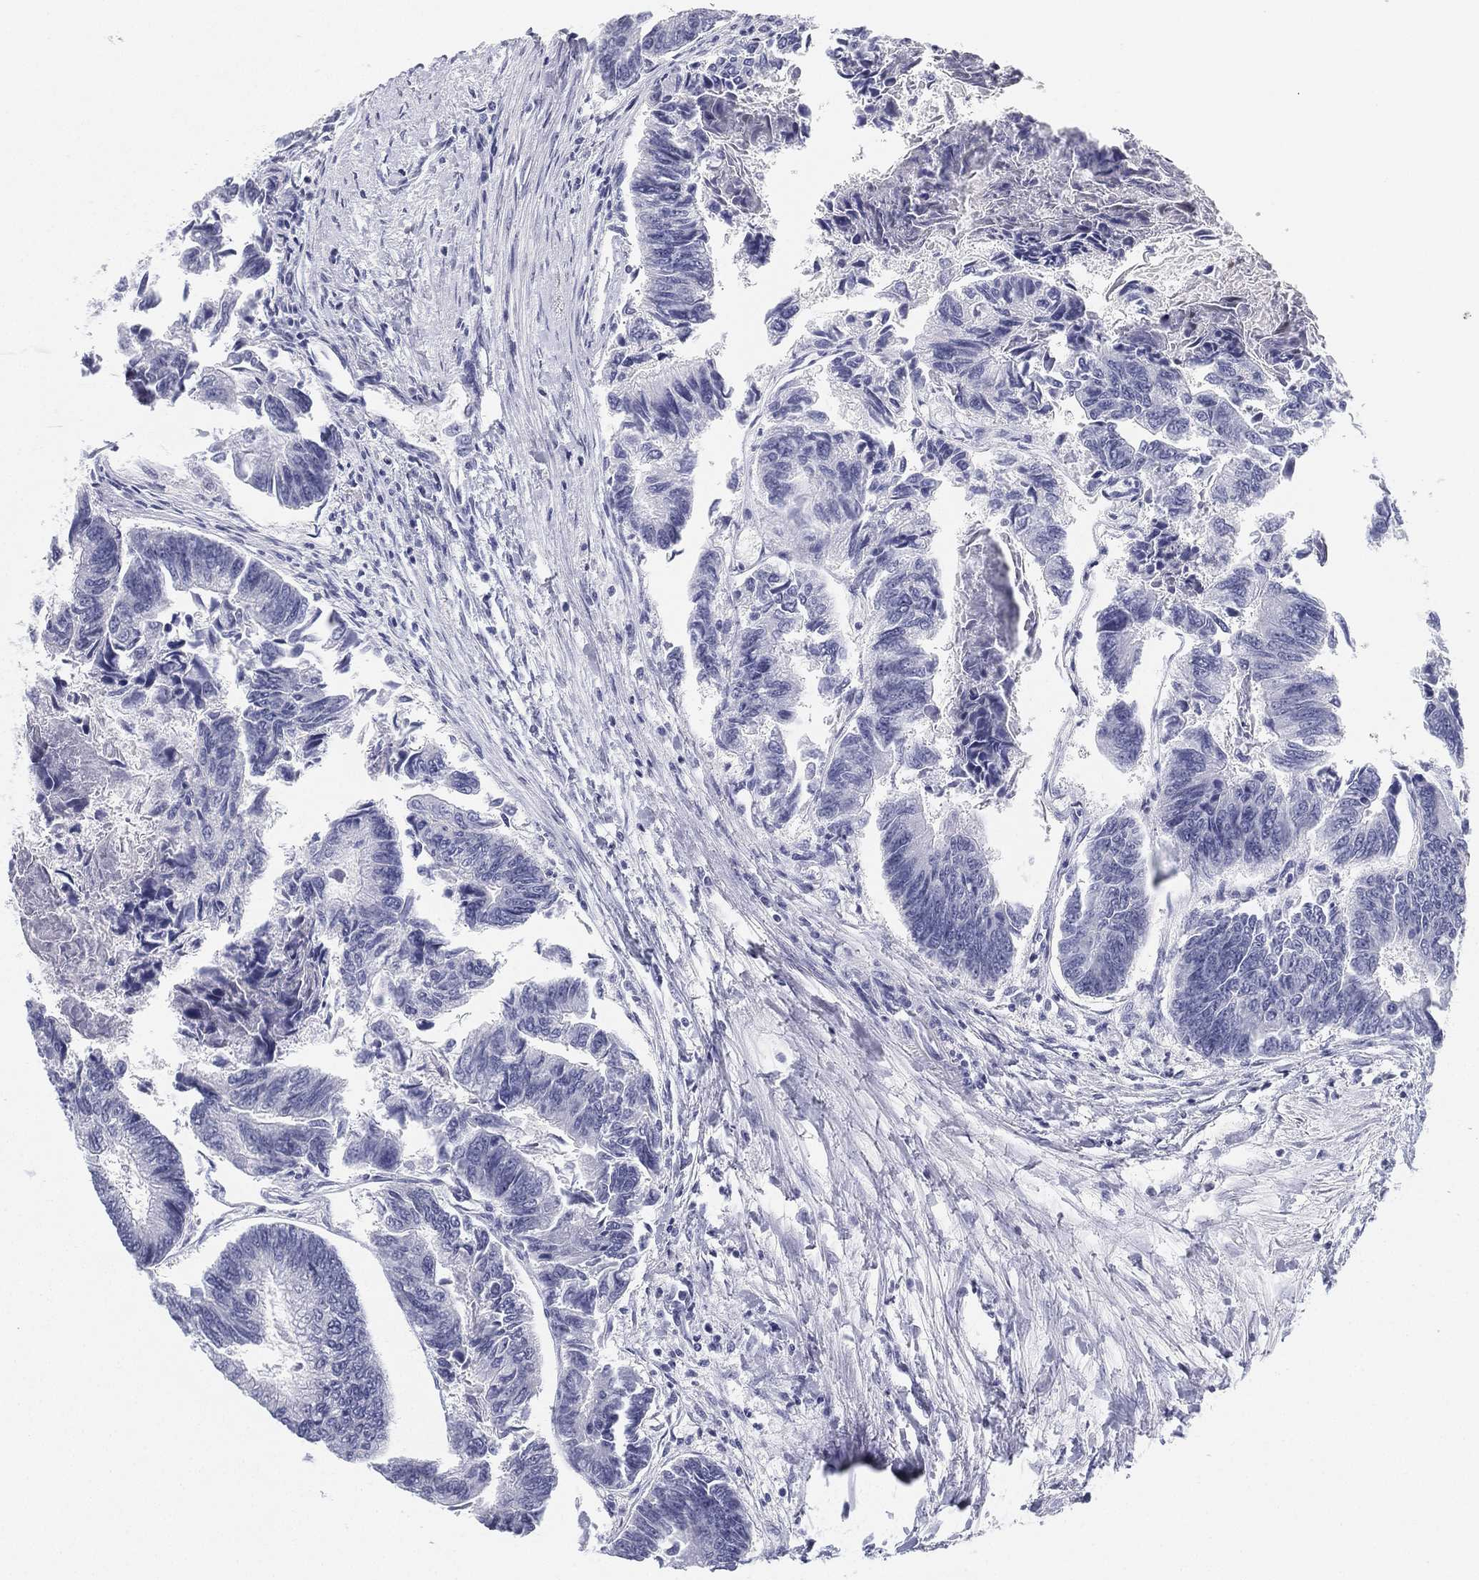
{"staining": {"intensity": "negative", "quantity": "none", "location": "none"}, "tissue": "colorectal cancer", "cell_type": "Tumor cells", "image_type": "cancer", "snomed": [{"axis": "morphology", "description": "Adenocarcinoma, NOS"}, {"axis": "topography", "description": "Colon"}], "caption": "IHC photomicrograph of neoplastic tissue: colorectal cancer stained with DAB (3,3'-diaminobenzidine) demonstrates no significant protein staining in tumor cells. (DAB (3,3'-diaminobenzidine) immunohistochemistry, high magnification).", "gene": "NPC2", "patient": {"sex": "female", "age": 65}}